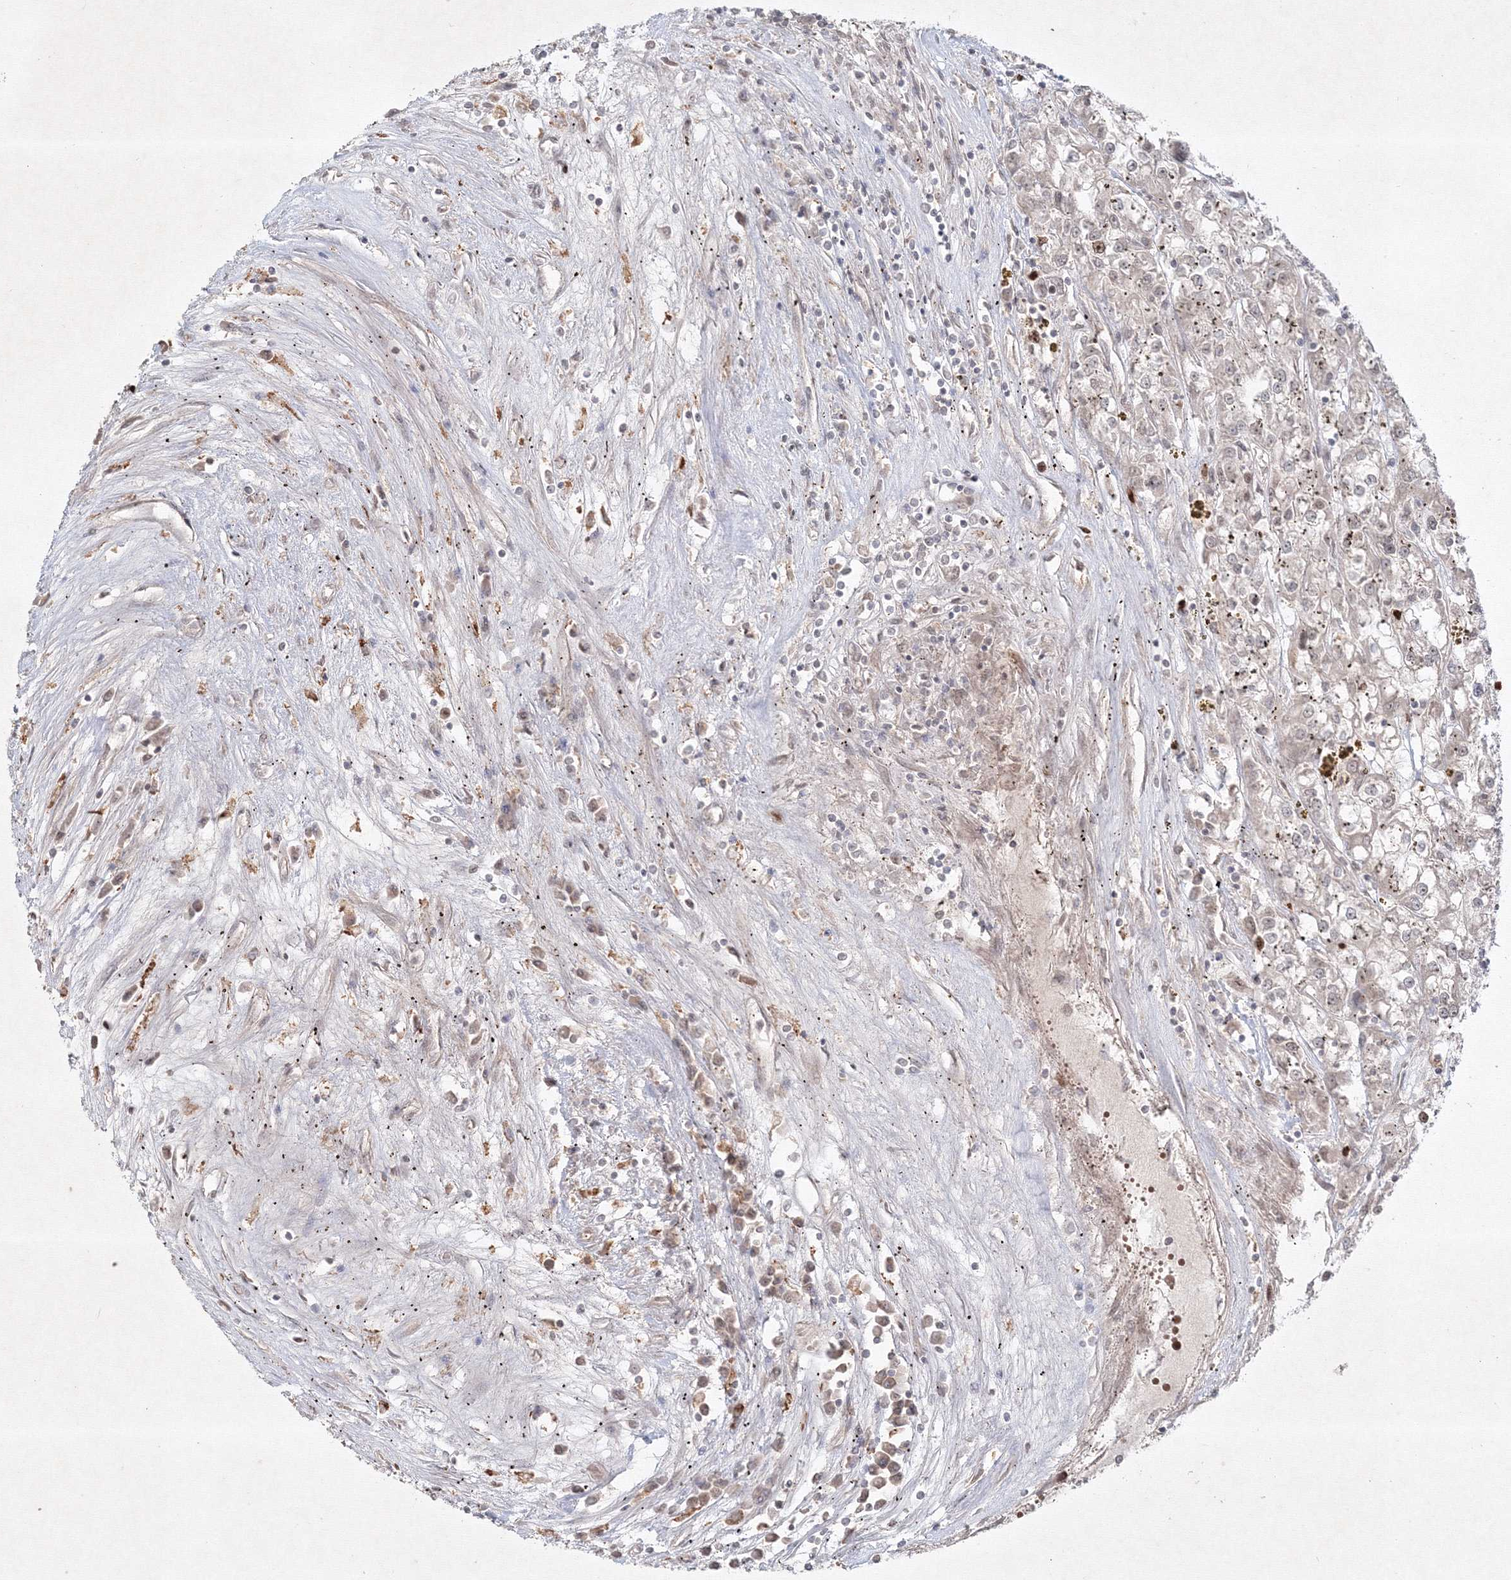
{"staining": {"intensity": "negative", "quantity": "none", "location": "none"}, "tissue": "renal cancer", "cell_type": "Tumor cells", "image_type": "cancer", "snomed": [{"axis": "morphology", "description": "Adenocarcinoma, NOS"}, {"axis": "topography", "description": "Kidney"}], "caption": "Immunohistochemical staining of renal adenocarcinoma reveals no significant expression in tumor cells.", "gene": "KIF20A", "patient": {"sex": "female", "age": 52}}